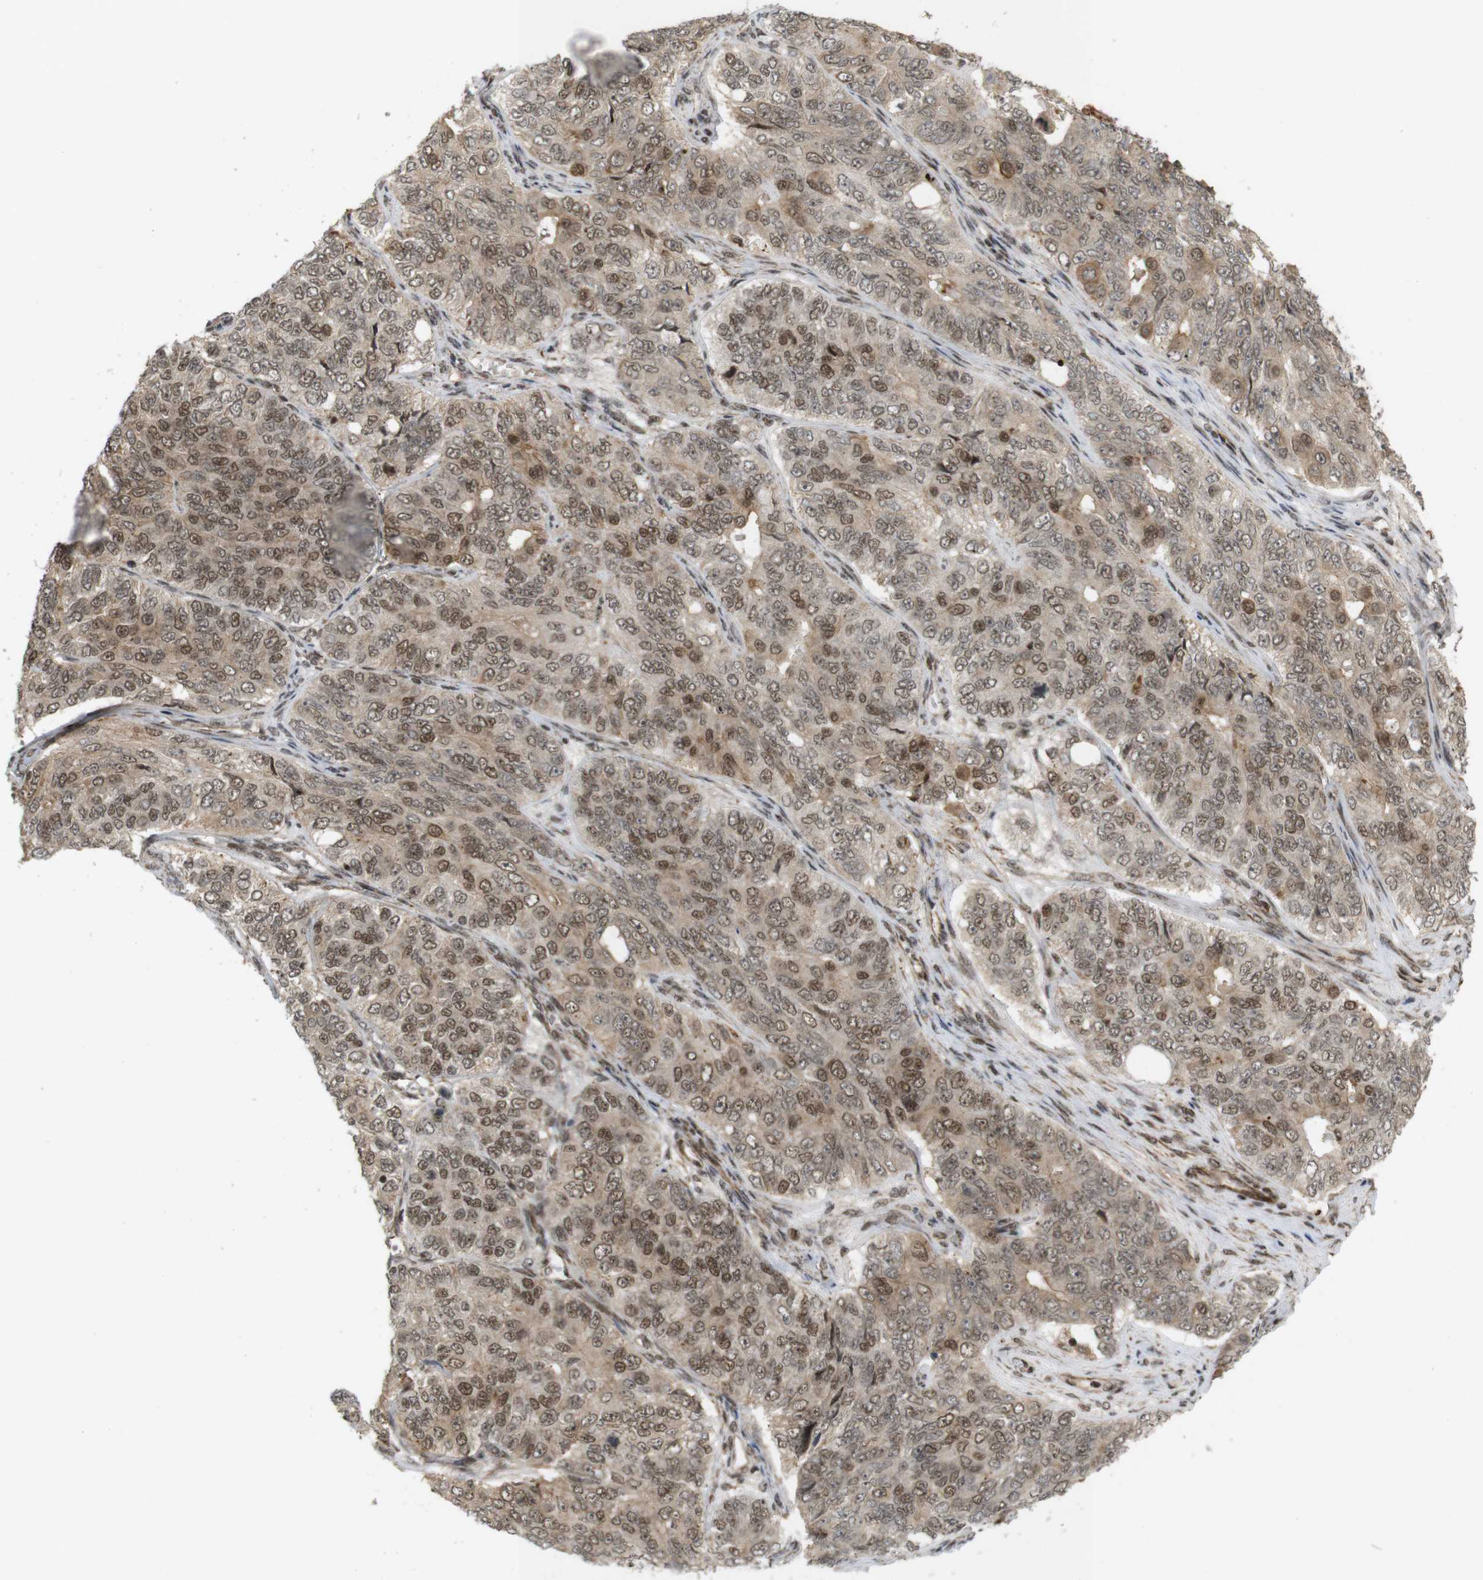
{"staining": {"intensity": "moderate", "quantity": ">75%", "location": "cytoplasmic/membranous,nuclear"}, "tissue": "ovarian cancer", "cell_type": "Tumor cells", "image_type": "cancer", "snomed": [{"axis": "morphology", "description": "Carcinoma, endometroid"}, {"axis": "topography", "description": "Ovary"}], "caption": "IHC image of neoplastic tissue: ovarian cancer (endometroid carcinoma) stained using immunohistochemistry exhibits medium levels of moderate protein expression localized specifically in the cytoplasmic/membranous and nuclear of tumor cells, appearing as a cytoplasmic/membranous and nuclear brown color.", "gene": "SP2", "patient": {"sex": "female", "age": 51}}